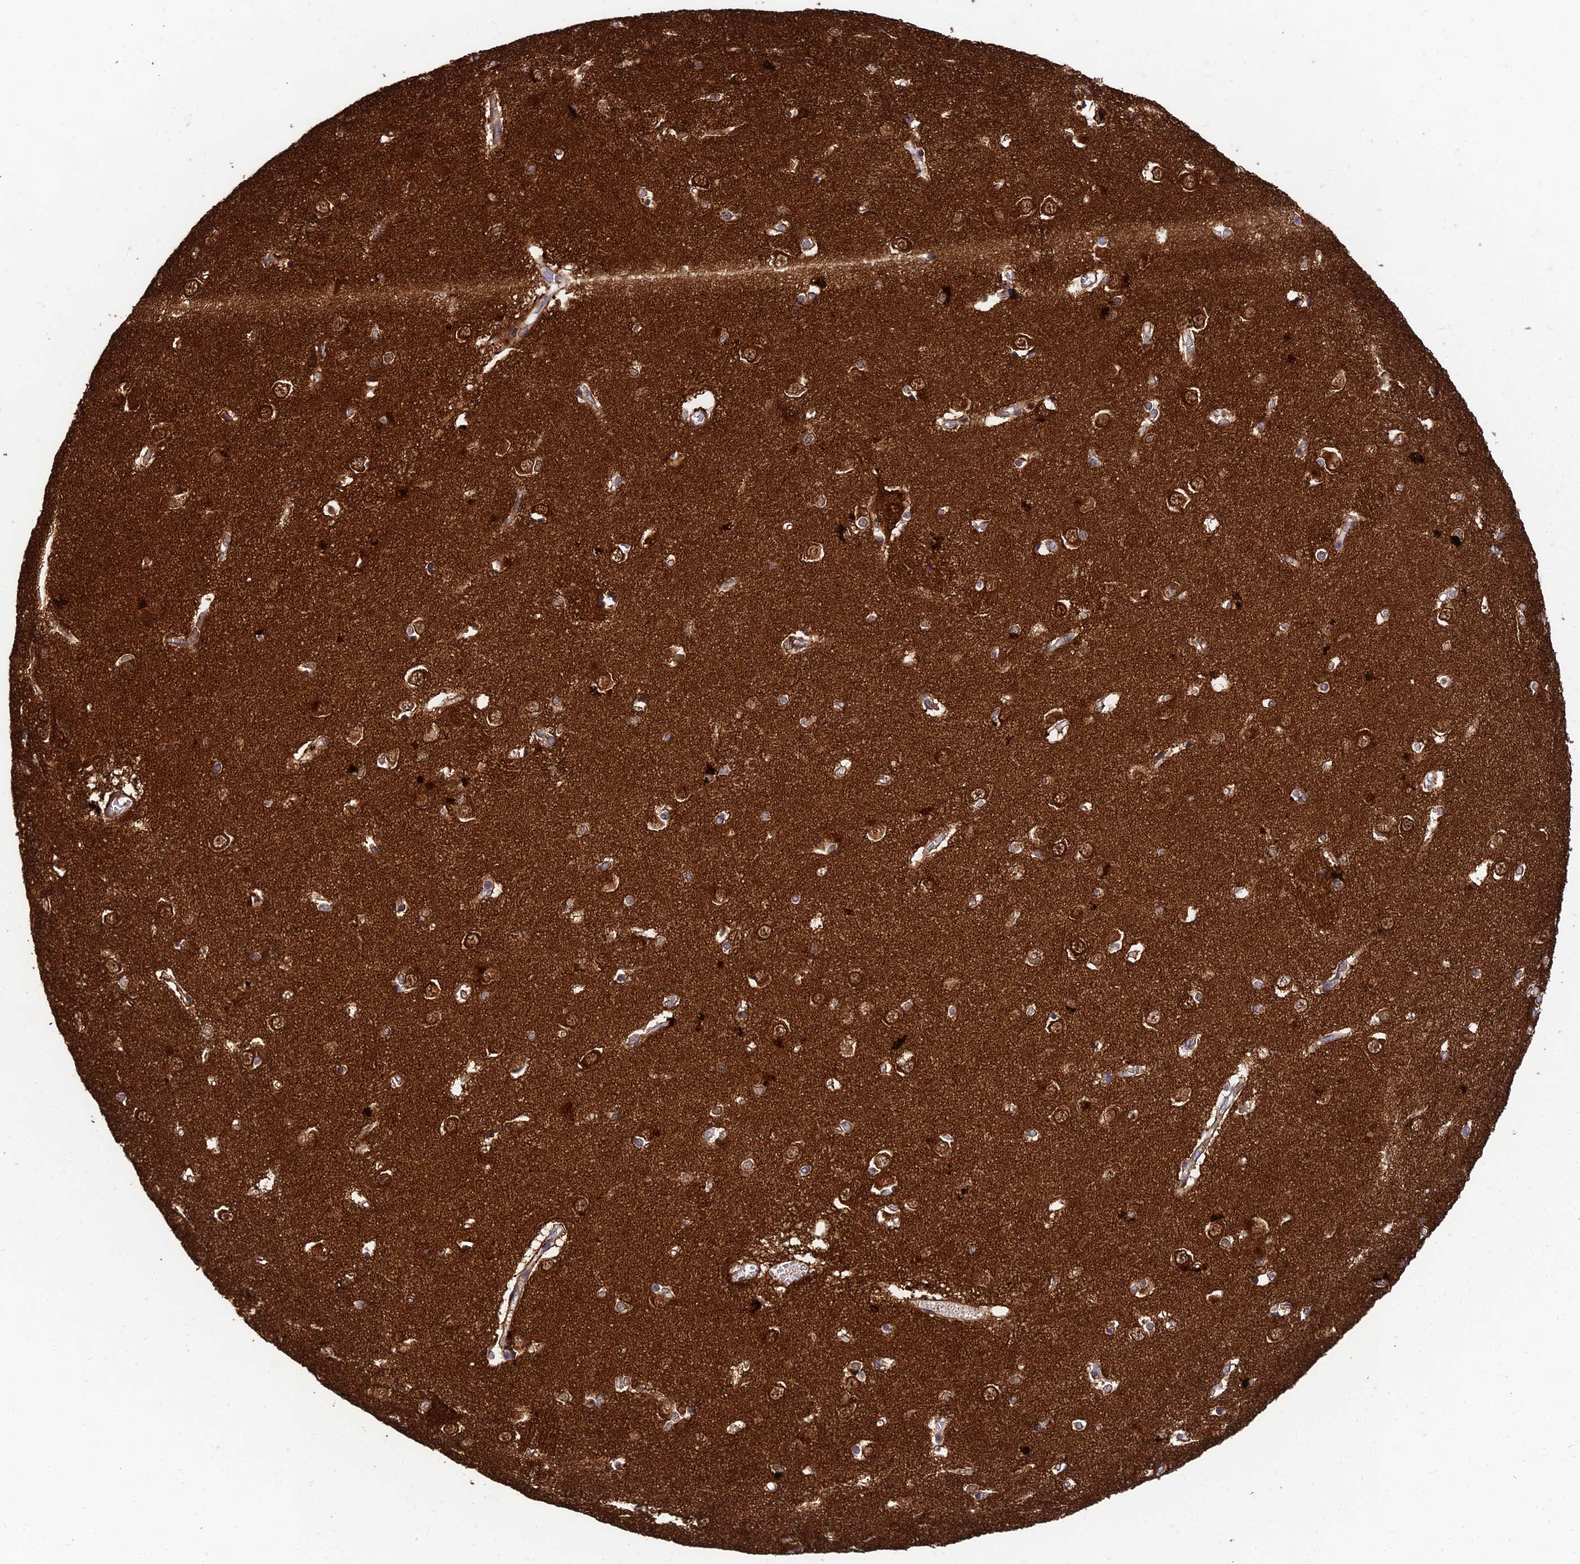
{"staining": {"intensity": "moderate", "quantity": "25%-75%", "location": "cytoplasmic/membranous"}, "tissue": "caudate", "cell_type": "Glial cells", "image_type": "normal", "snomed": [{"axis": "morphology", "description": "Normal tissue, NOS"}, {"axis": "topography", "description": "Lateral ventricle wall"}], "caption": "IHC image of benign human caudate stained for a protein (brown), which shows medium levels of moderate cytoplasmic/membranous positivity in approximately 25%-75% of glial cells.", "gene": "MKKS", "patient": {"sex": "male", "age": 37}}